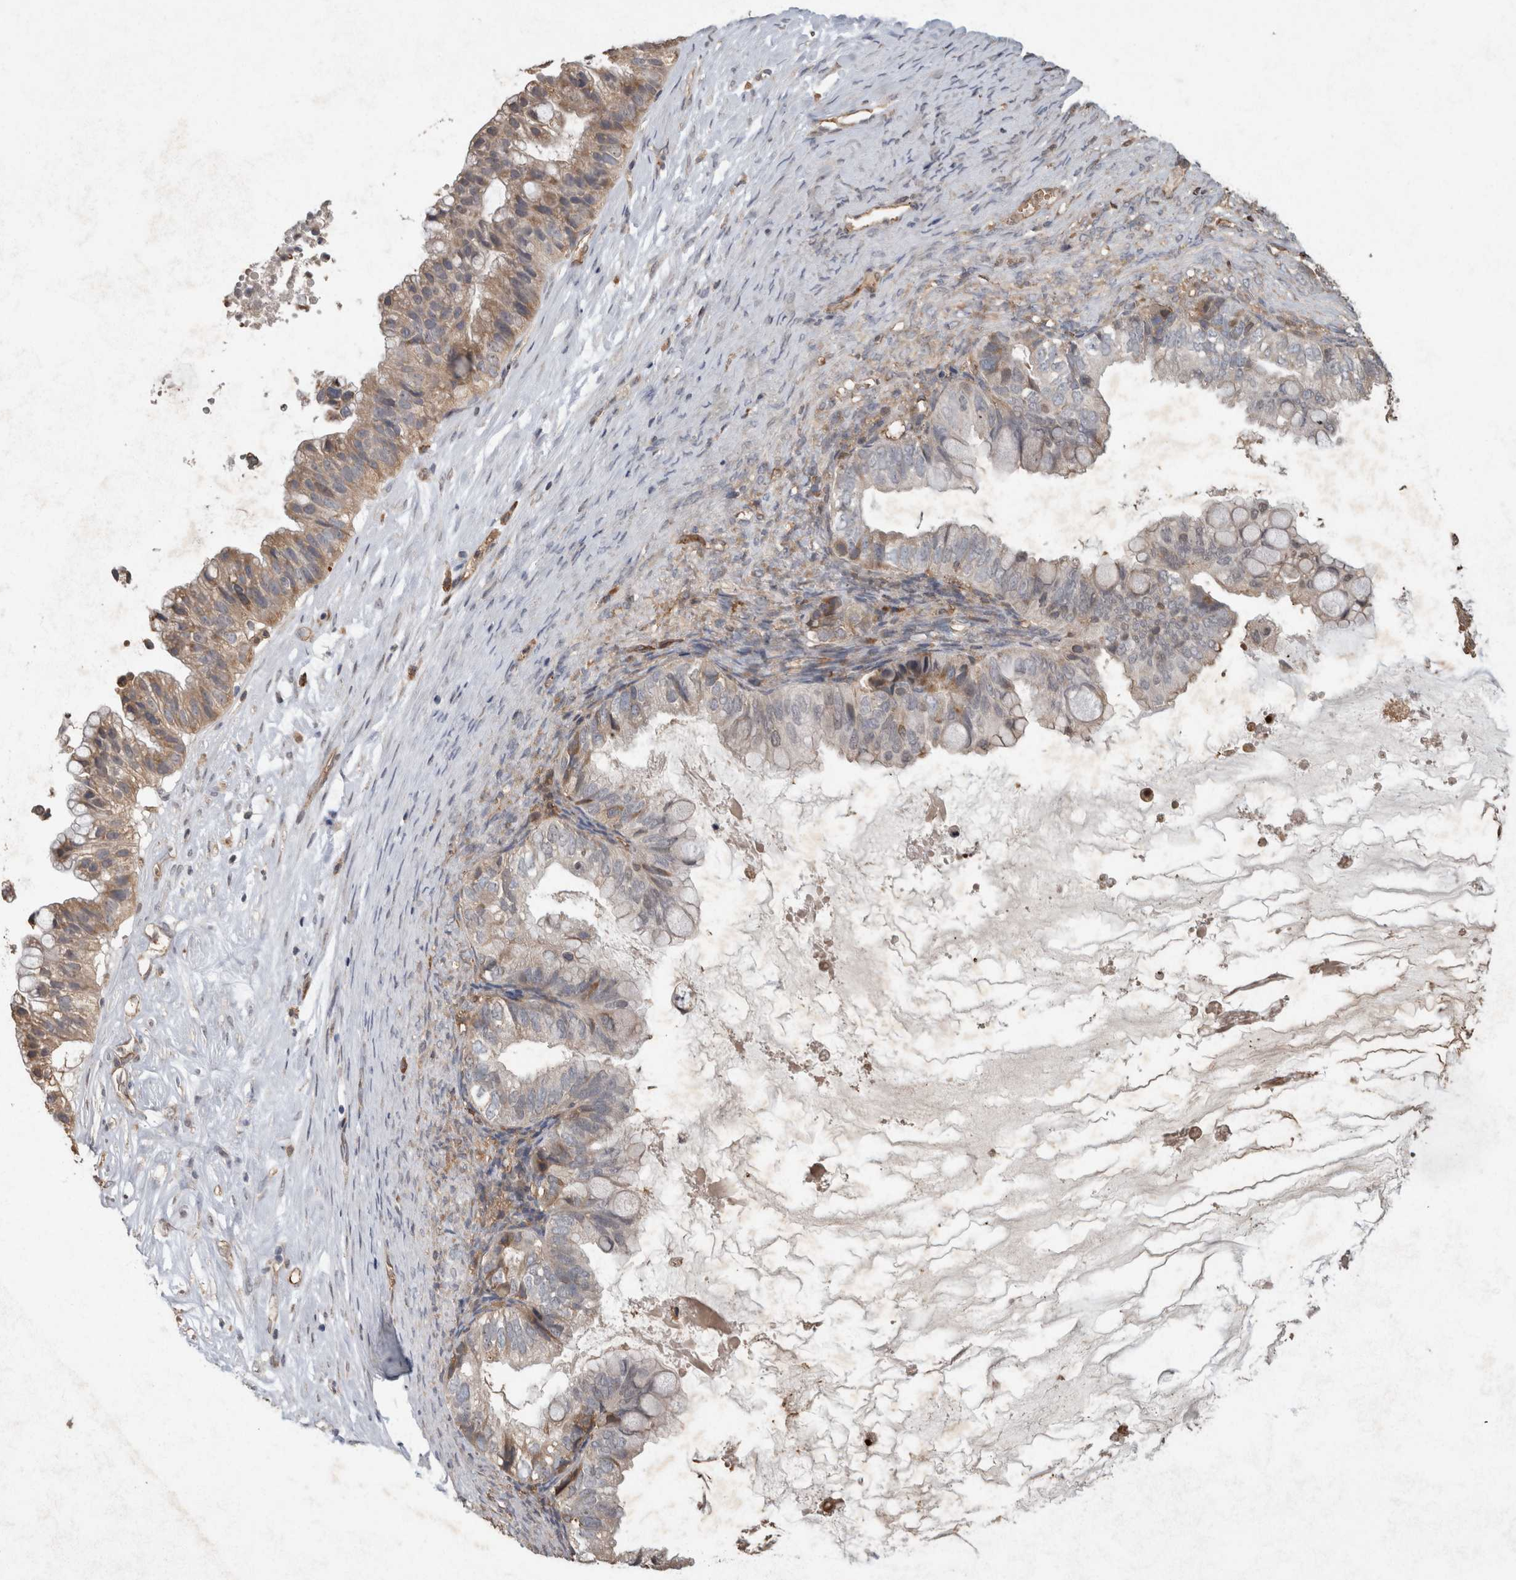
{"staining": {"intensity": "moderate", "quantity": "25%-75%", "location": "cytoplasmic/membranous"}, "tissue": "ovarian cancer", "cell_type": "Tumor cells", "image_type": "cancer", "snomed": [{"axis": "morphology", "description": "Cystadenocarcinoma, mucinous, NOS"}, {"axis": "topography", "description": "Ovary"}], "caption": "DAB (3,3'-diaminobenzidine) immunohistochemical staining of human ovarian cancer (mucinous cystadenocarcinoma) displays moderate cytoplasmic/membranous protein positivity in about 25%-75% of tumor cells.", "gene": "ADGRL3", "patient": {"sex": "female", "age": 80}}